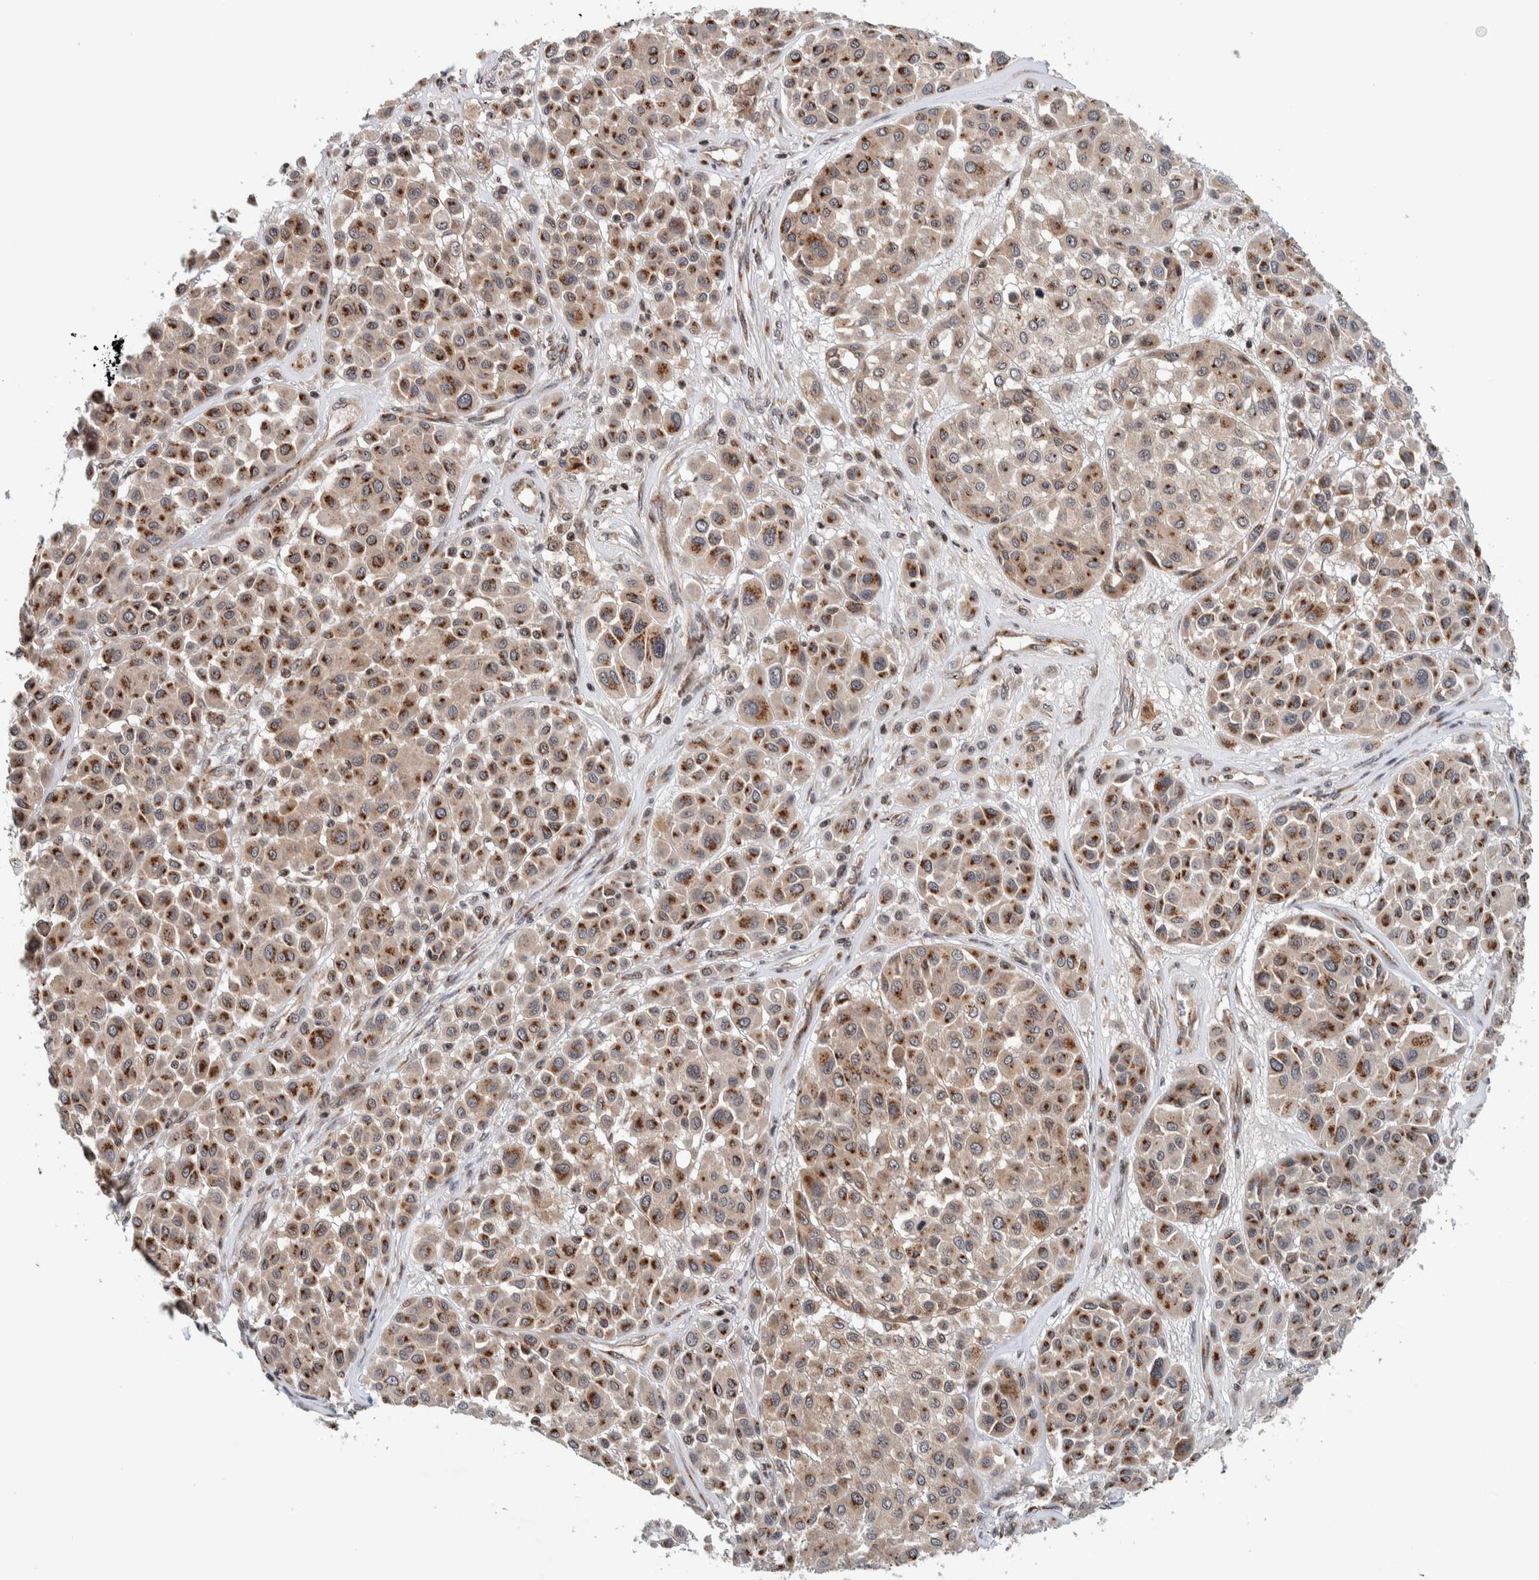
{"staining": {"intensity": "strong", "quantity": "25%-75%", "location": "cytoplasmic/membranous,nuclear"}, "tissue": "melanoma", "cell_type": "Tumor cells", "image_type": "cancer", "snomed": [{"axis": "morphology", "description": "Malignant melanoma, Metastatic site"}, {"axis": "topography", "description": "Soft tissue"}], "caption": "A micrograph of human melanoma stained for a protein displays strong cytoplasmic/membranous and nuclear brown staining in tumor cells.", "gene": "CCDC182", "patient": {"sex": "male", "age": 41}}